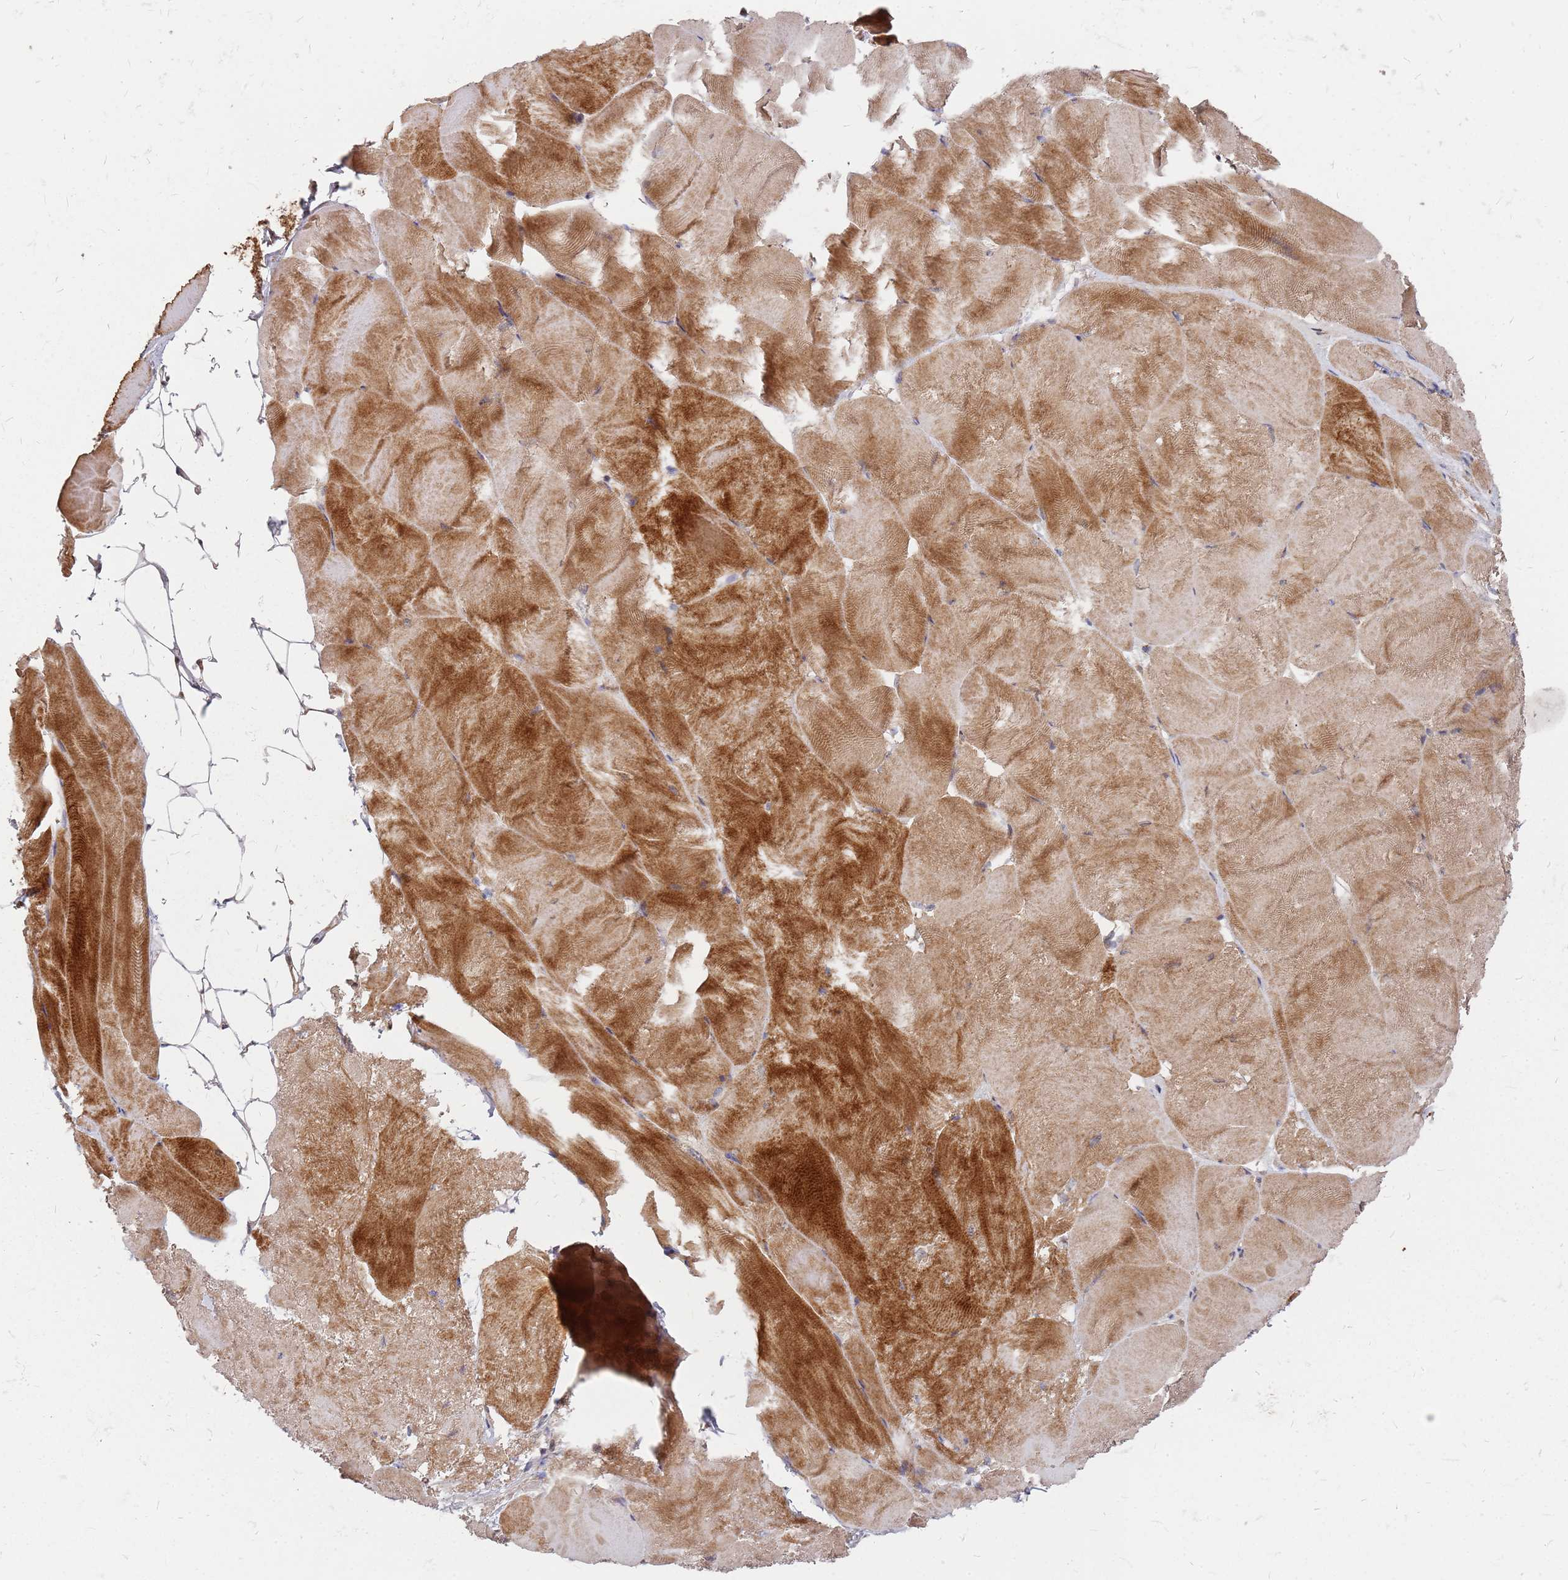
{"staining": {"intensity": "strong", "quantity": "25%-75%", "location": "cytoplasmic/membranous"}, "tissue": "skeletal muscle", "cell_type": "Myocytes", "image_type": "normal", "snomed": [{"axis": "morphology", "description": "Normal tissue, NOS"}, {"axis": "topography", "description": "Skeletal muscle"}], "caption": "DAB (3,3'-diaminobenzidine) immunohistochemical staining of benign human skeletal muscle shows strong cytoplasmic/membranous protein expression in approximately 25%-75% of myocytes.", "gene": "TRABD", "patient": {"sex": "female", "age": 64}}